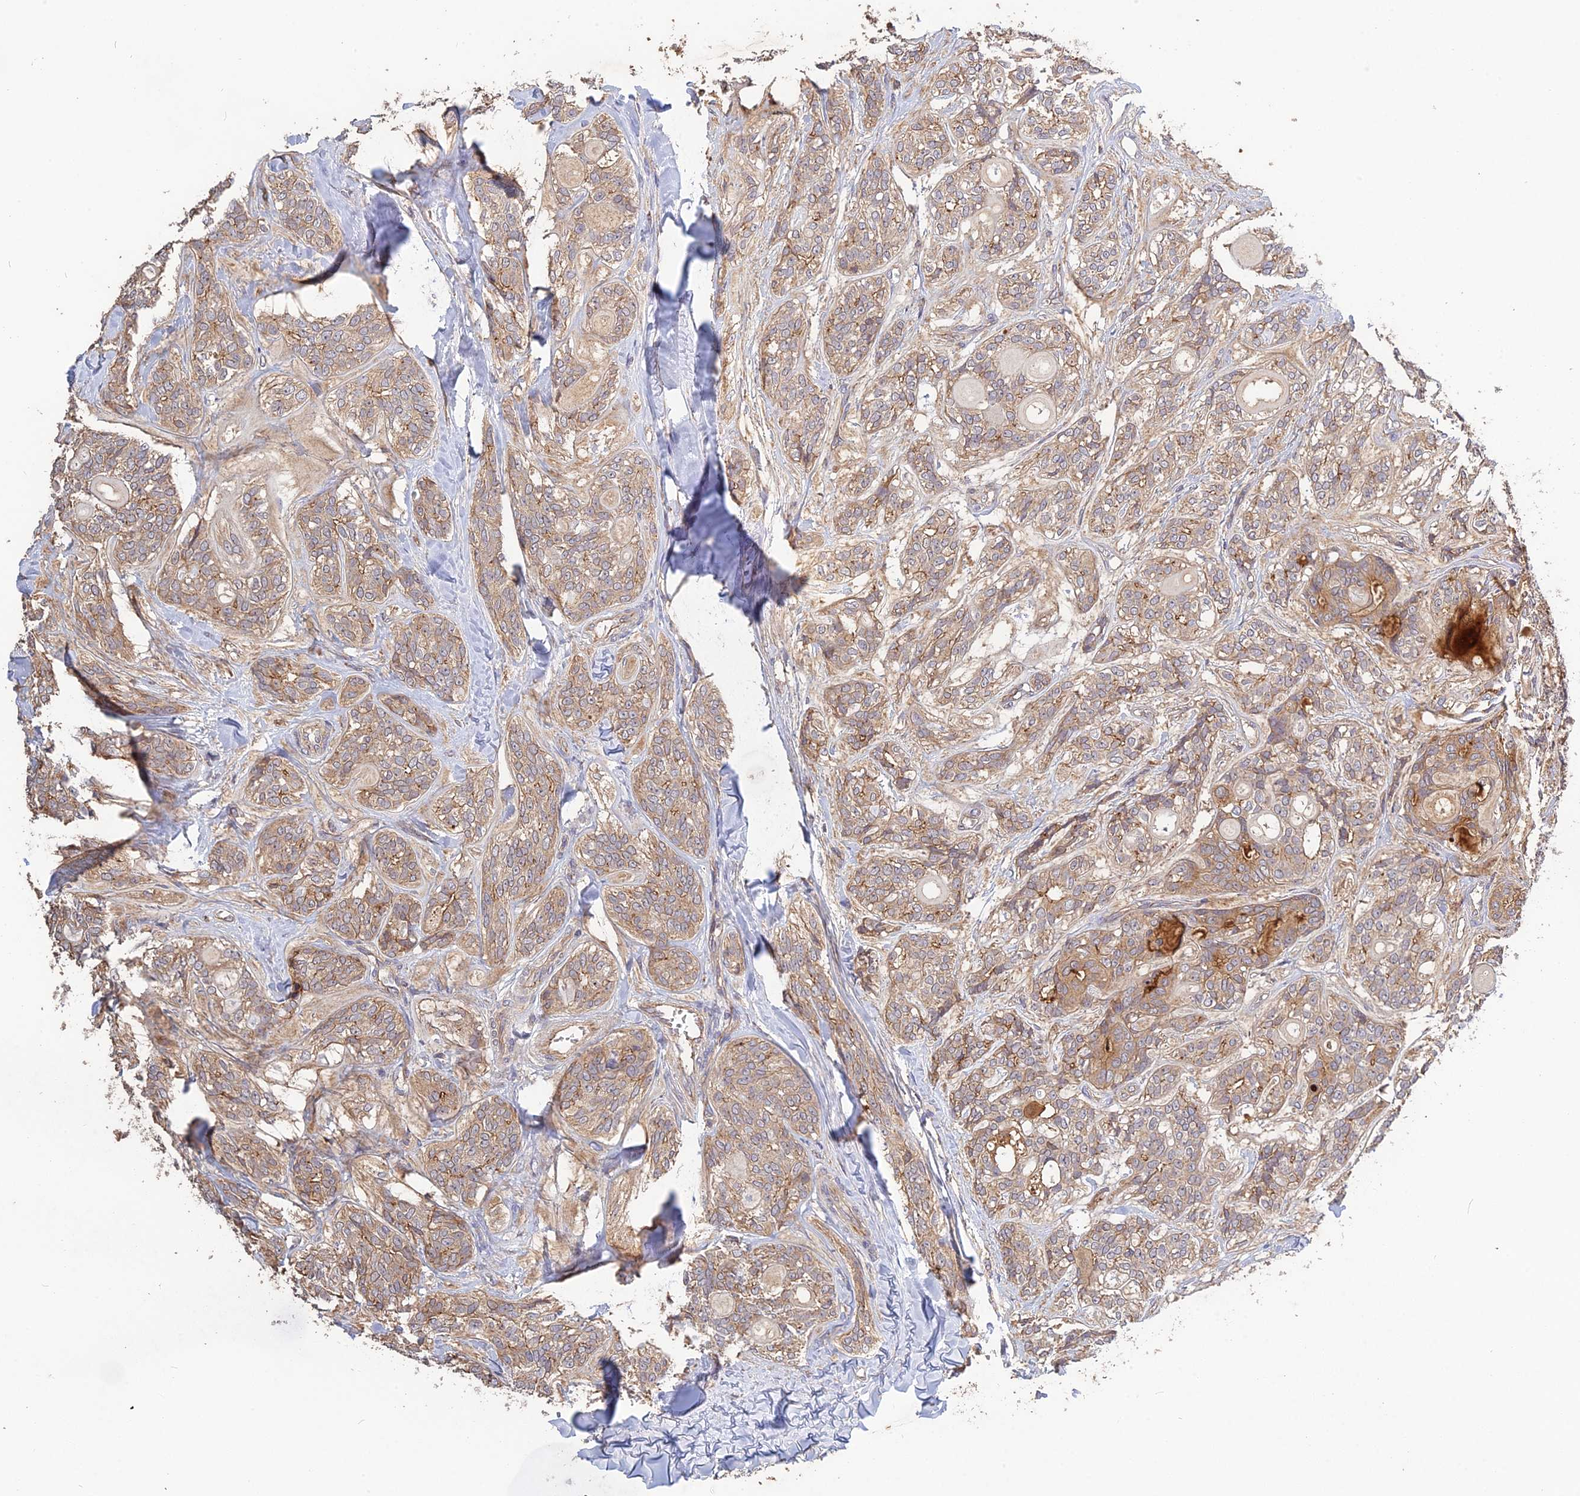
{"staining": {"intensity": "moderate", "quantity": "<25%", "location": "cytoplasmic/membranous"}, "tissue": "head and neck cancer", "cell_type": "Tumor cells", "image_type": "cancer", "snomed": [{"axis": "morphology", "description": "Adenocarcinoma, NOS"}, {"axis": "topography", "description": "Head-Neck"}], "caption": "Human head and neck cancer stained with a brown dye reveals moderate cytoplasmic/membranous positive positivity in approximately <25% of tumor cells.", "gene": "ARHGAP40", "patient": {"sex": "male", "age": 66}}